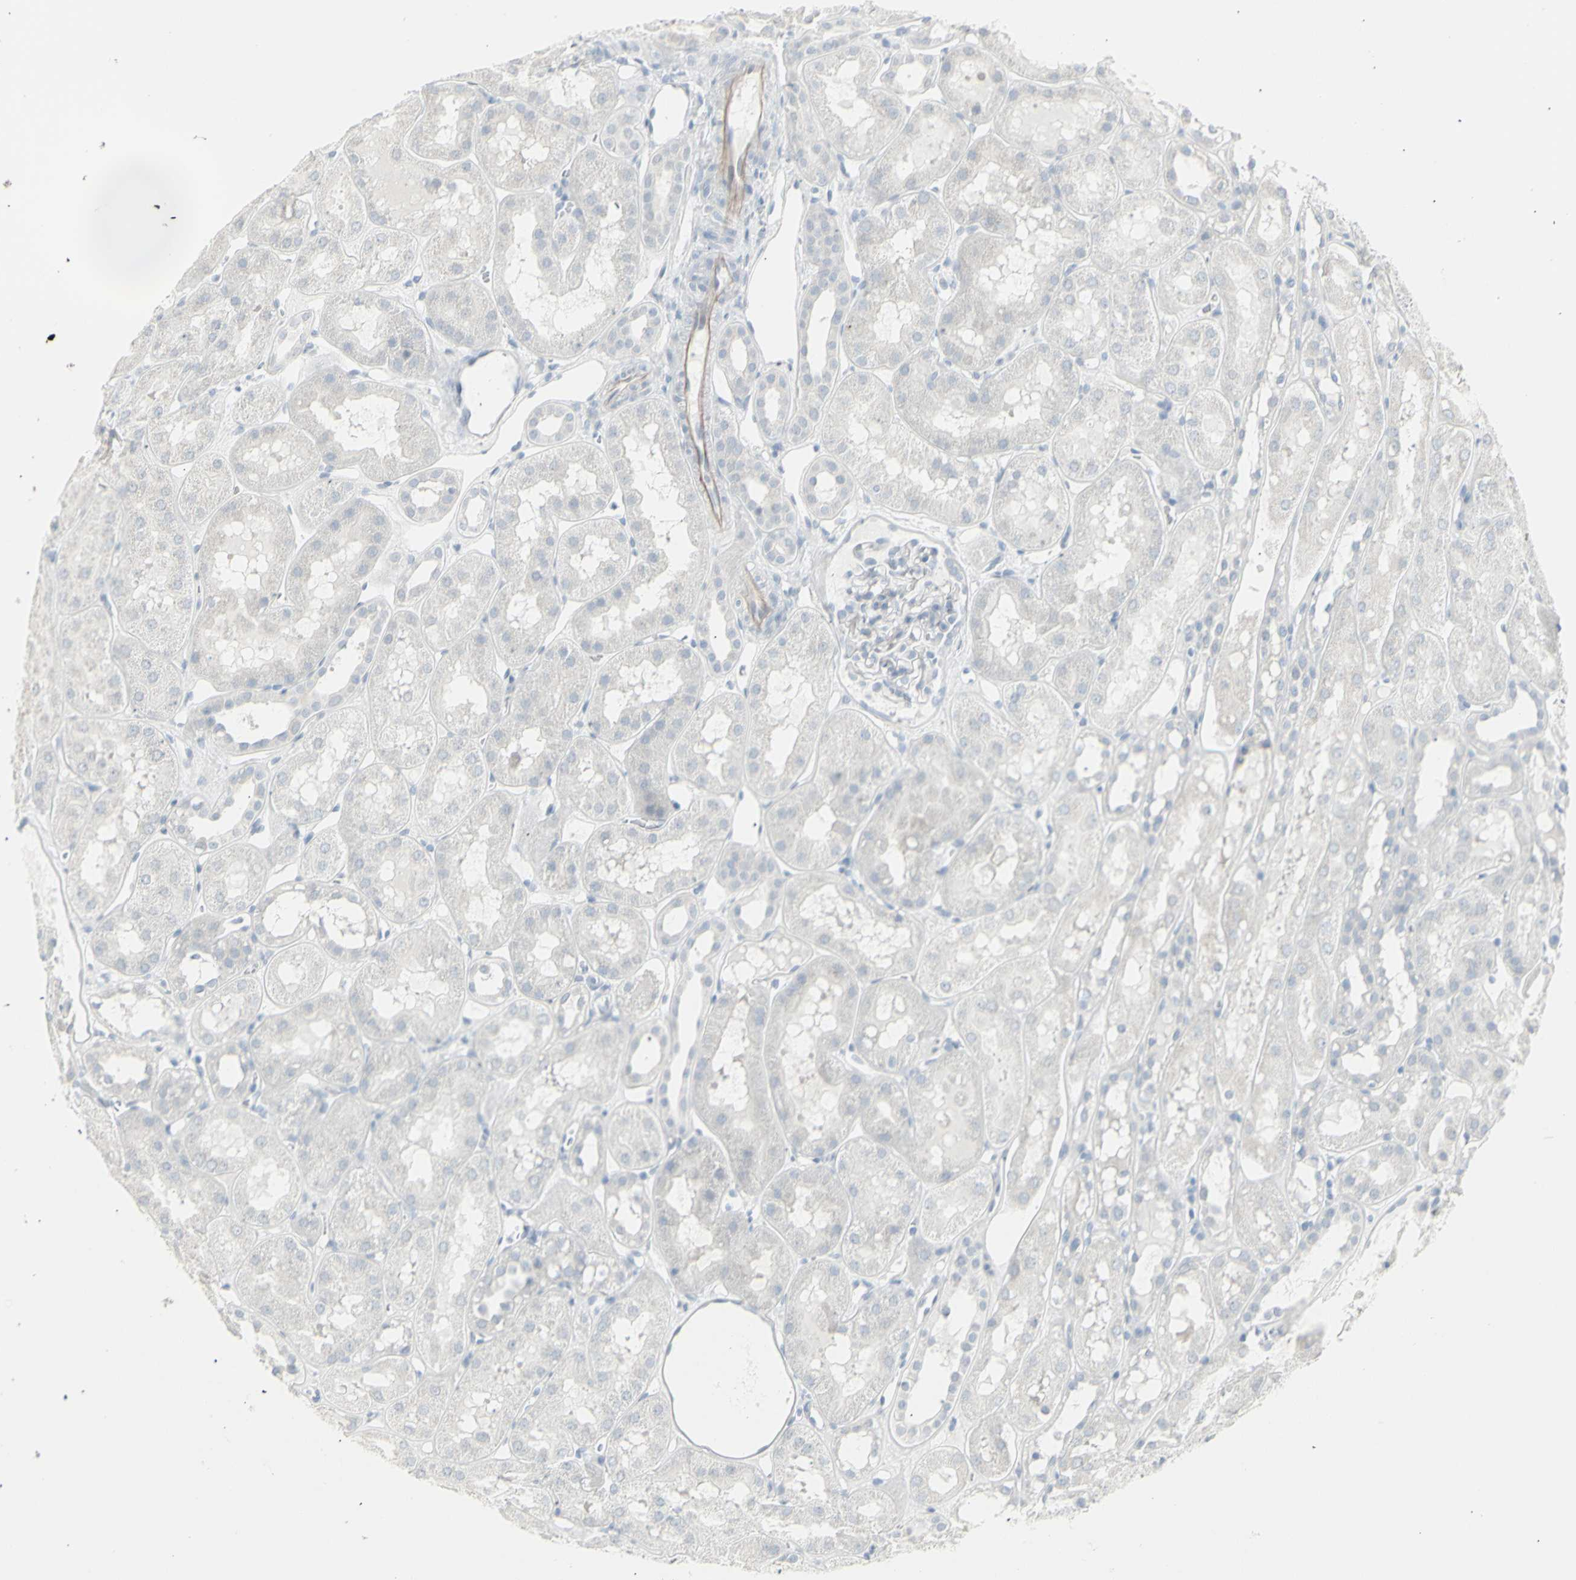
{"staining": {"intensity": "negative", "quantity": "none", "location": "none"}, "tissue": "kidney", "cell_type": "Cells in glomeruli", "image_type": "normal", "snomed": [{"axis": "morphology", "description": "Normal tissue, NOS"}, {"axis": "topography", "description": "Kidney"}, {"axis": "topography", "description": "Urinary bladder"}], "caption": "IHC image of benign kidney: human kidney stained with DAB (3,3'-diaminobenzidine) reveals no significant protein positivity in cells in glomeruli.", "gene": "YBX2", "patient": {"sex": "male", "age": 16}}